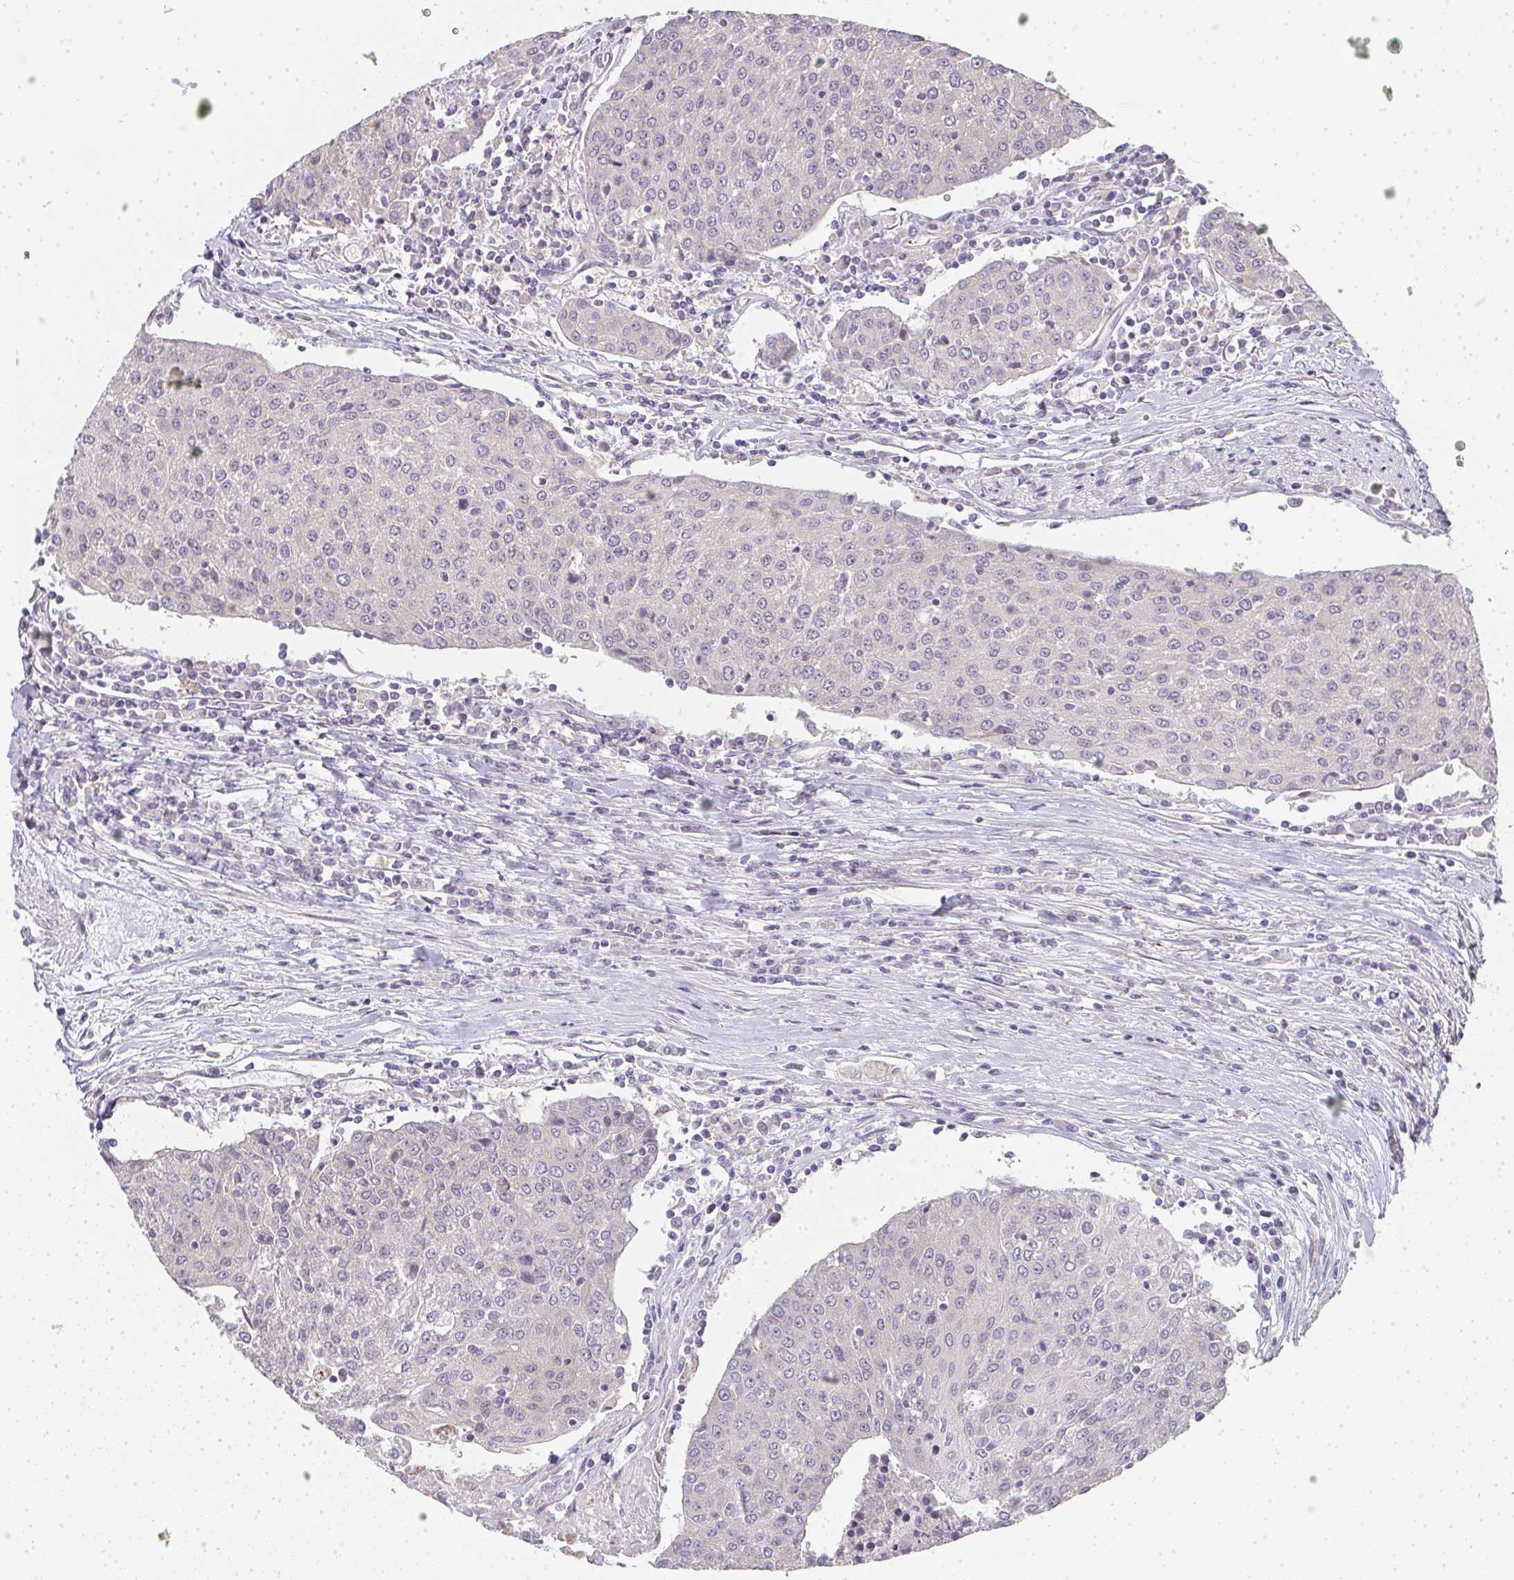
{"staining": {"intensity": "negative", "quantity": "none", "location": "none"}, "tissue": "urothelial cancer", "cell_type": "Tumor cells", "image_type": "cancer", "snomed": [{"axis": "morphology", "description": "Urothelial carcinoma, High grade"}, {"axis": "topography", "description": "Urinary bladder"}], "caption": "High-grade urothelial carcinoma stained for a protein using immunohistochemistry shows no expression tumor cells.", "gene": "SLC35B3", "patient": {"sex": "female", "age": 85}}